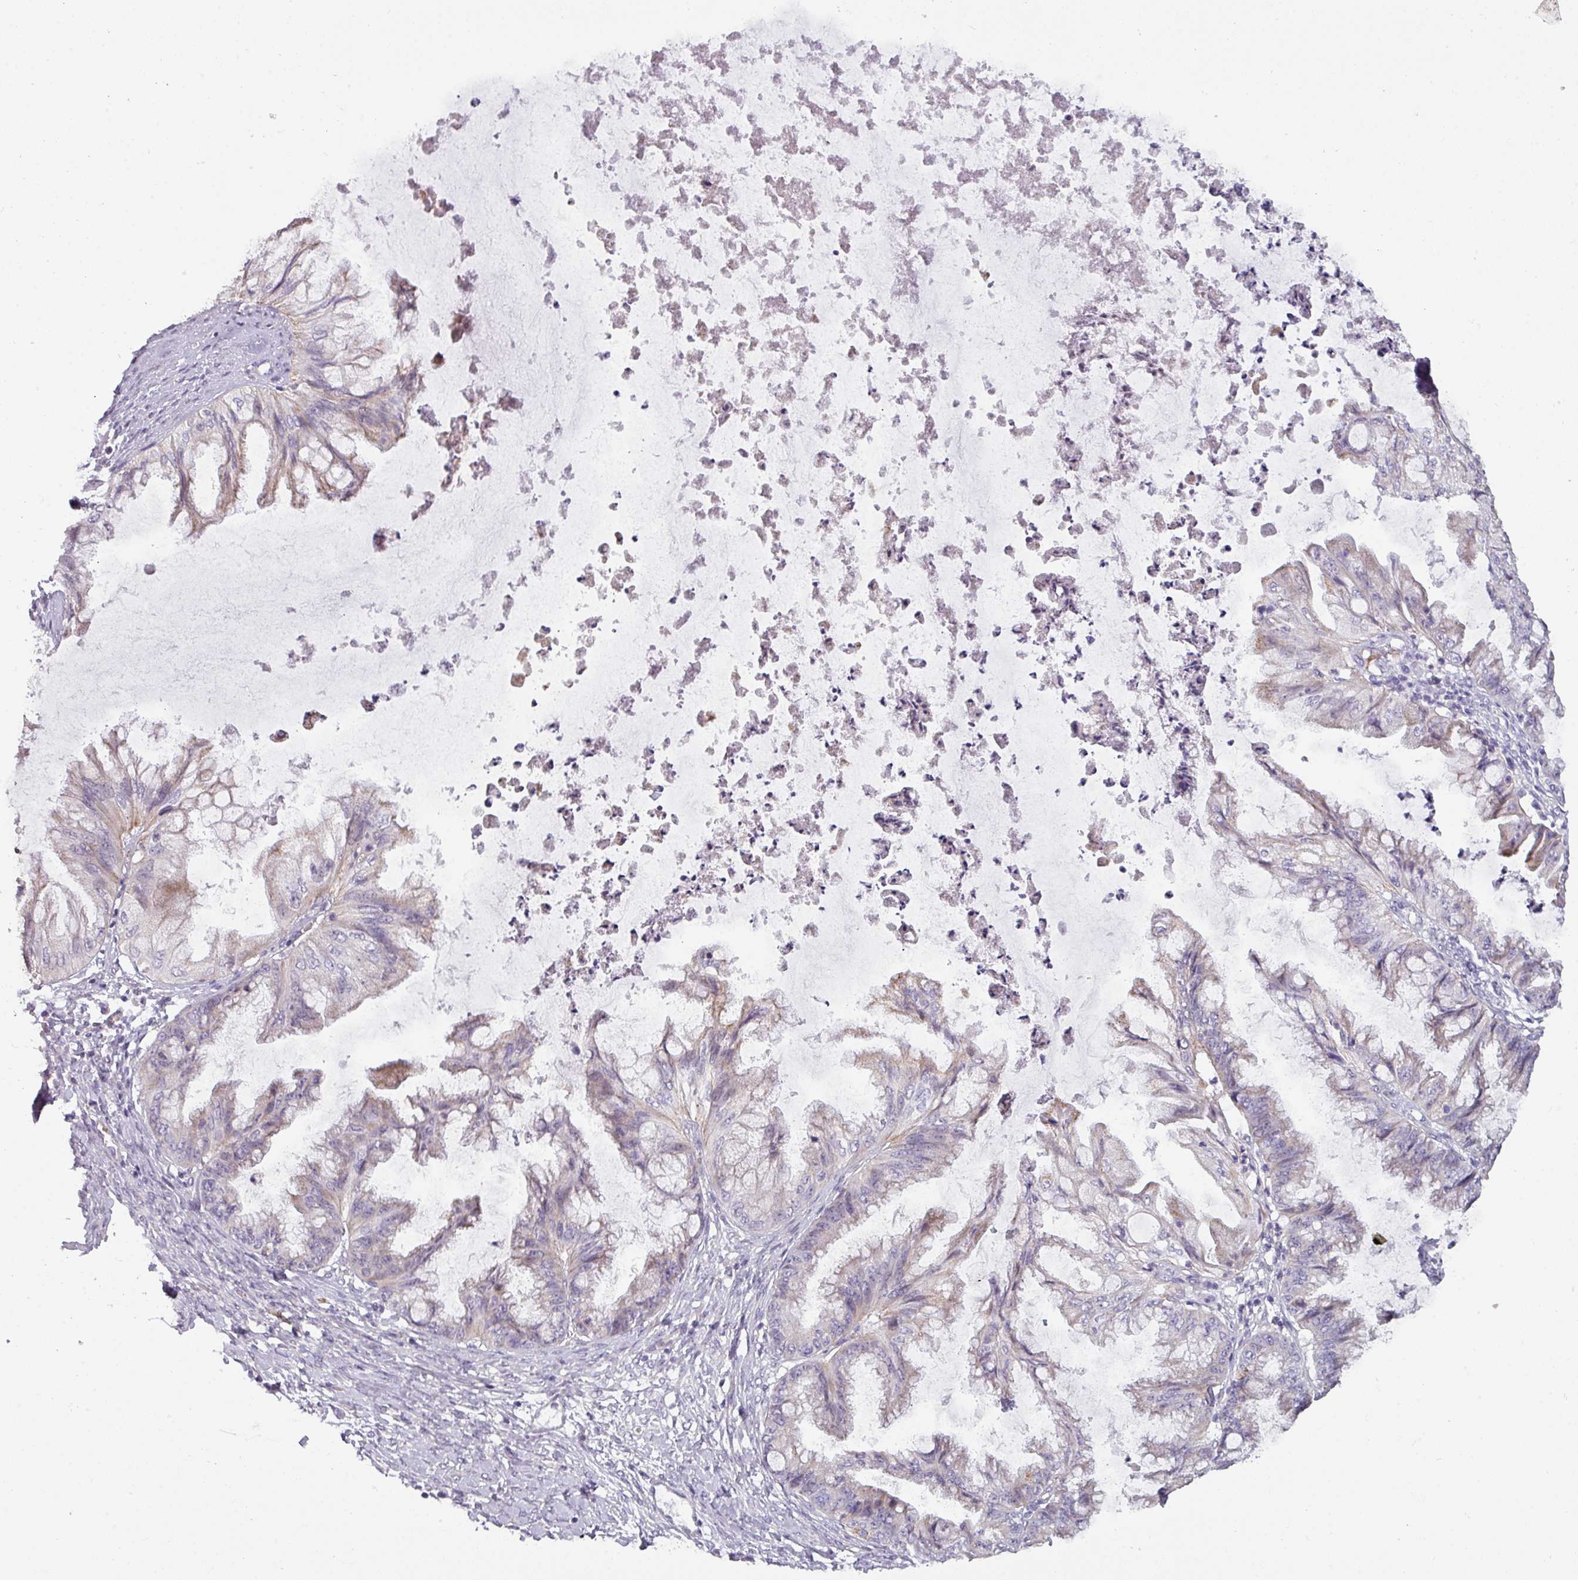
{"staining": {"intensity": "weak", "quantity": "<25%", "location": "cytoplasmic/membranous"}, "tissue": "ovarian cancer", "cell_type": "Tumor cells", "image_type": "cancer", "snomed": [{"axis": "morphology", "description": "Cystadenocarcinoma, mucinous, NOS"}, {"axis": "topography", "description": "Ovary"}], "caption": "There is no significant positivity in tumor cells of ovarian mucinous cystadenocarcinoma.", "gene": "C2orf68", "patient": {"sex": "female", "age": 35}}